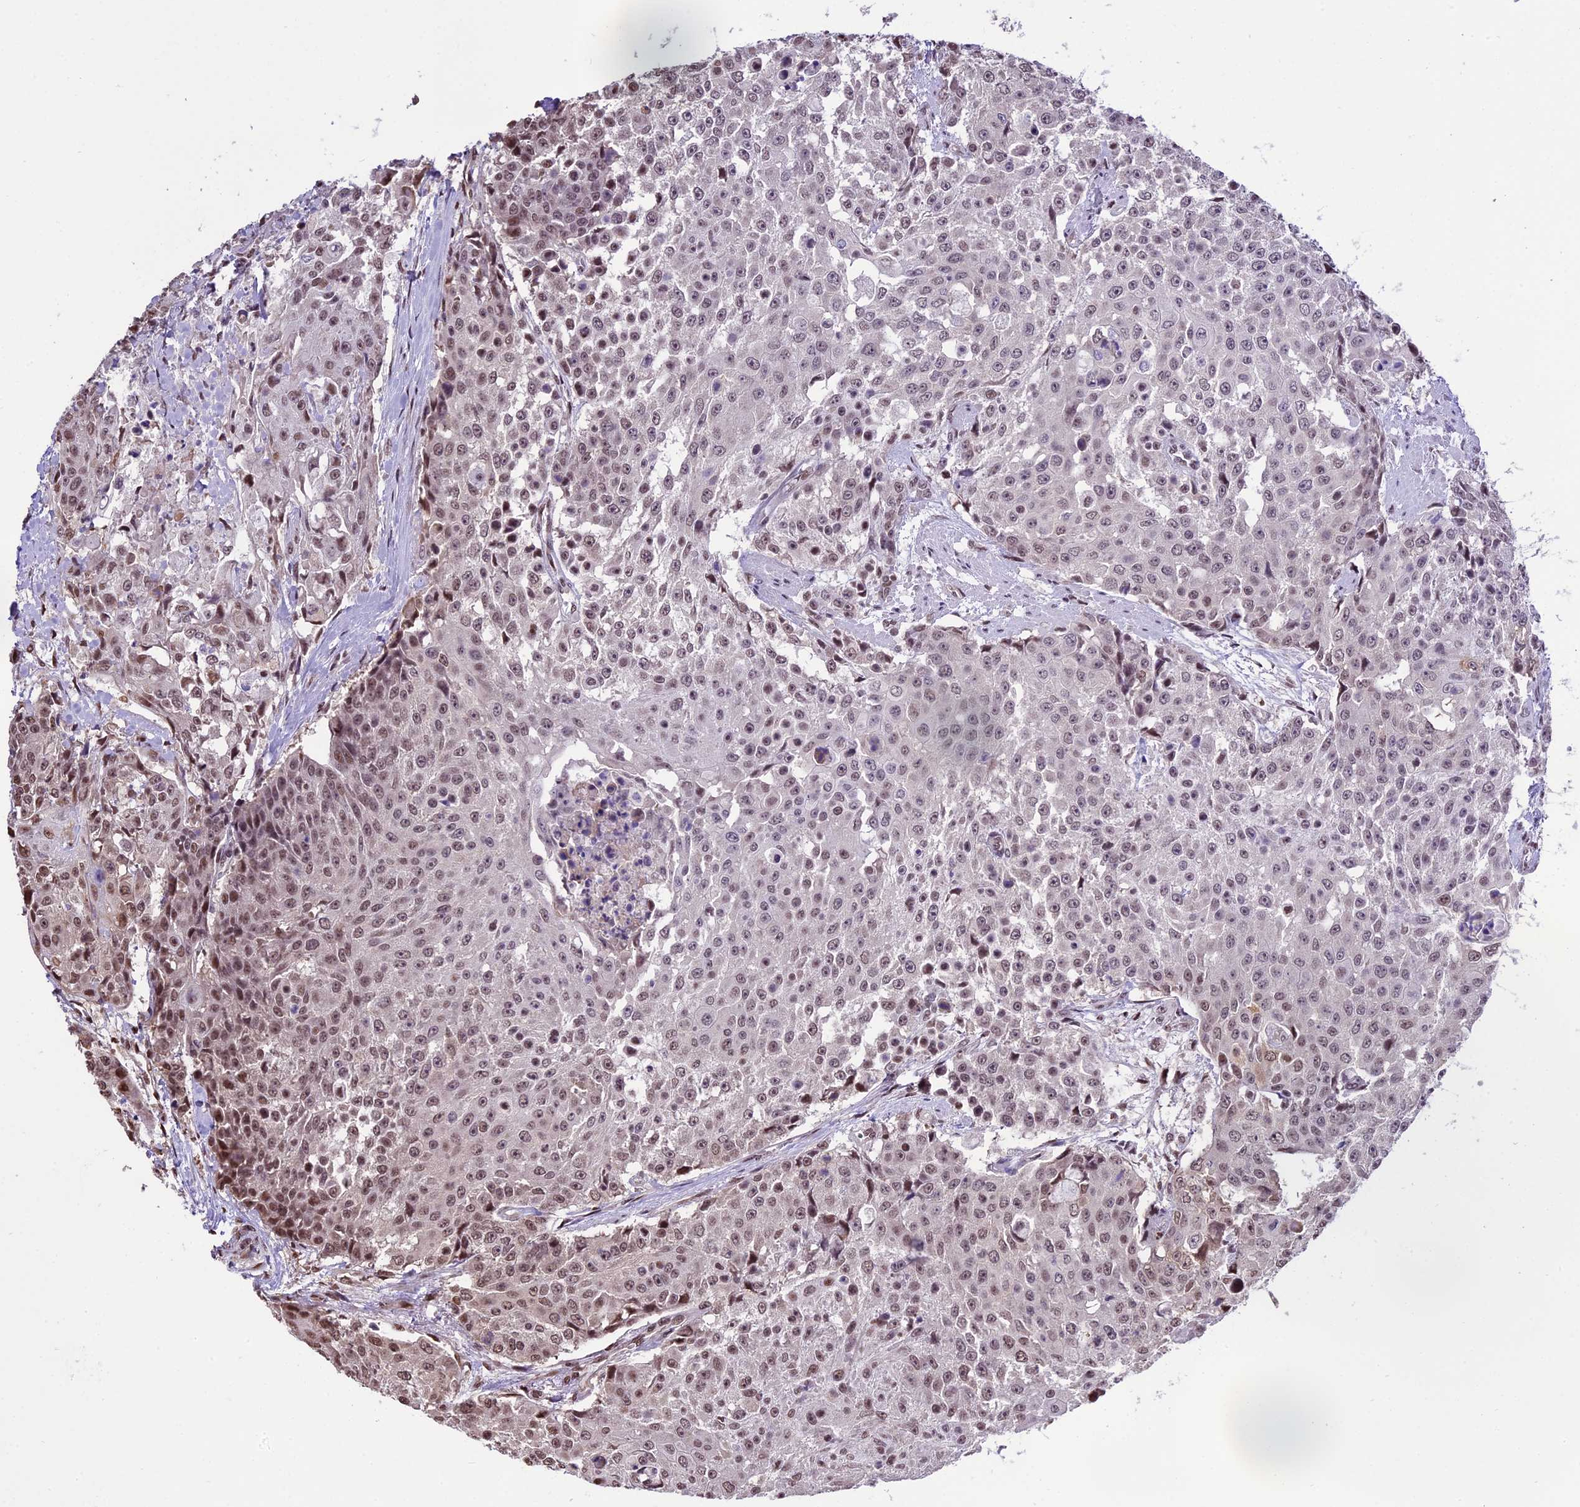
{"staining": {"intensity": "moderate", "quantity": ">75%", "location": "nuclear"}, "tissue": "urothelial cancer", "cell_type": "Tumor cells", "image_type": "cancer", "snomed": [{"axis": "morphology", "description": "Urothelial carcinoma, High grade"}, {"axis": "topography", "description": "Urinary bladder"}], "caption": "Tumor cells reveal medium levels of moderate nuclear staining in approximately >75% of cells in high-grade urothelial carcinoma.", "gene": "POLR3E", "patient": {"sex": "female", "age": 63}}